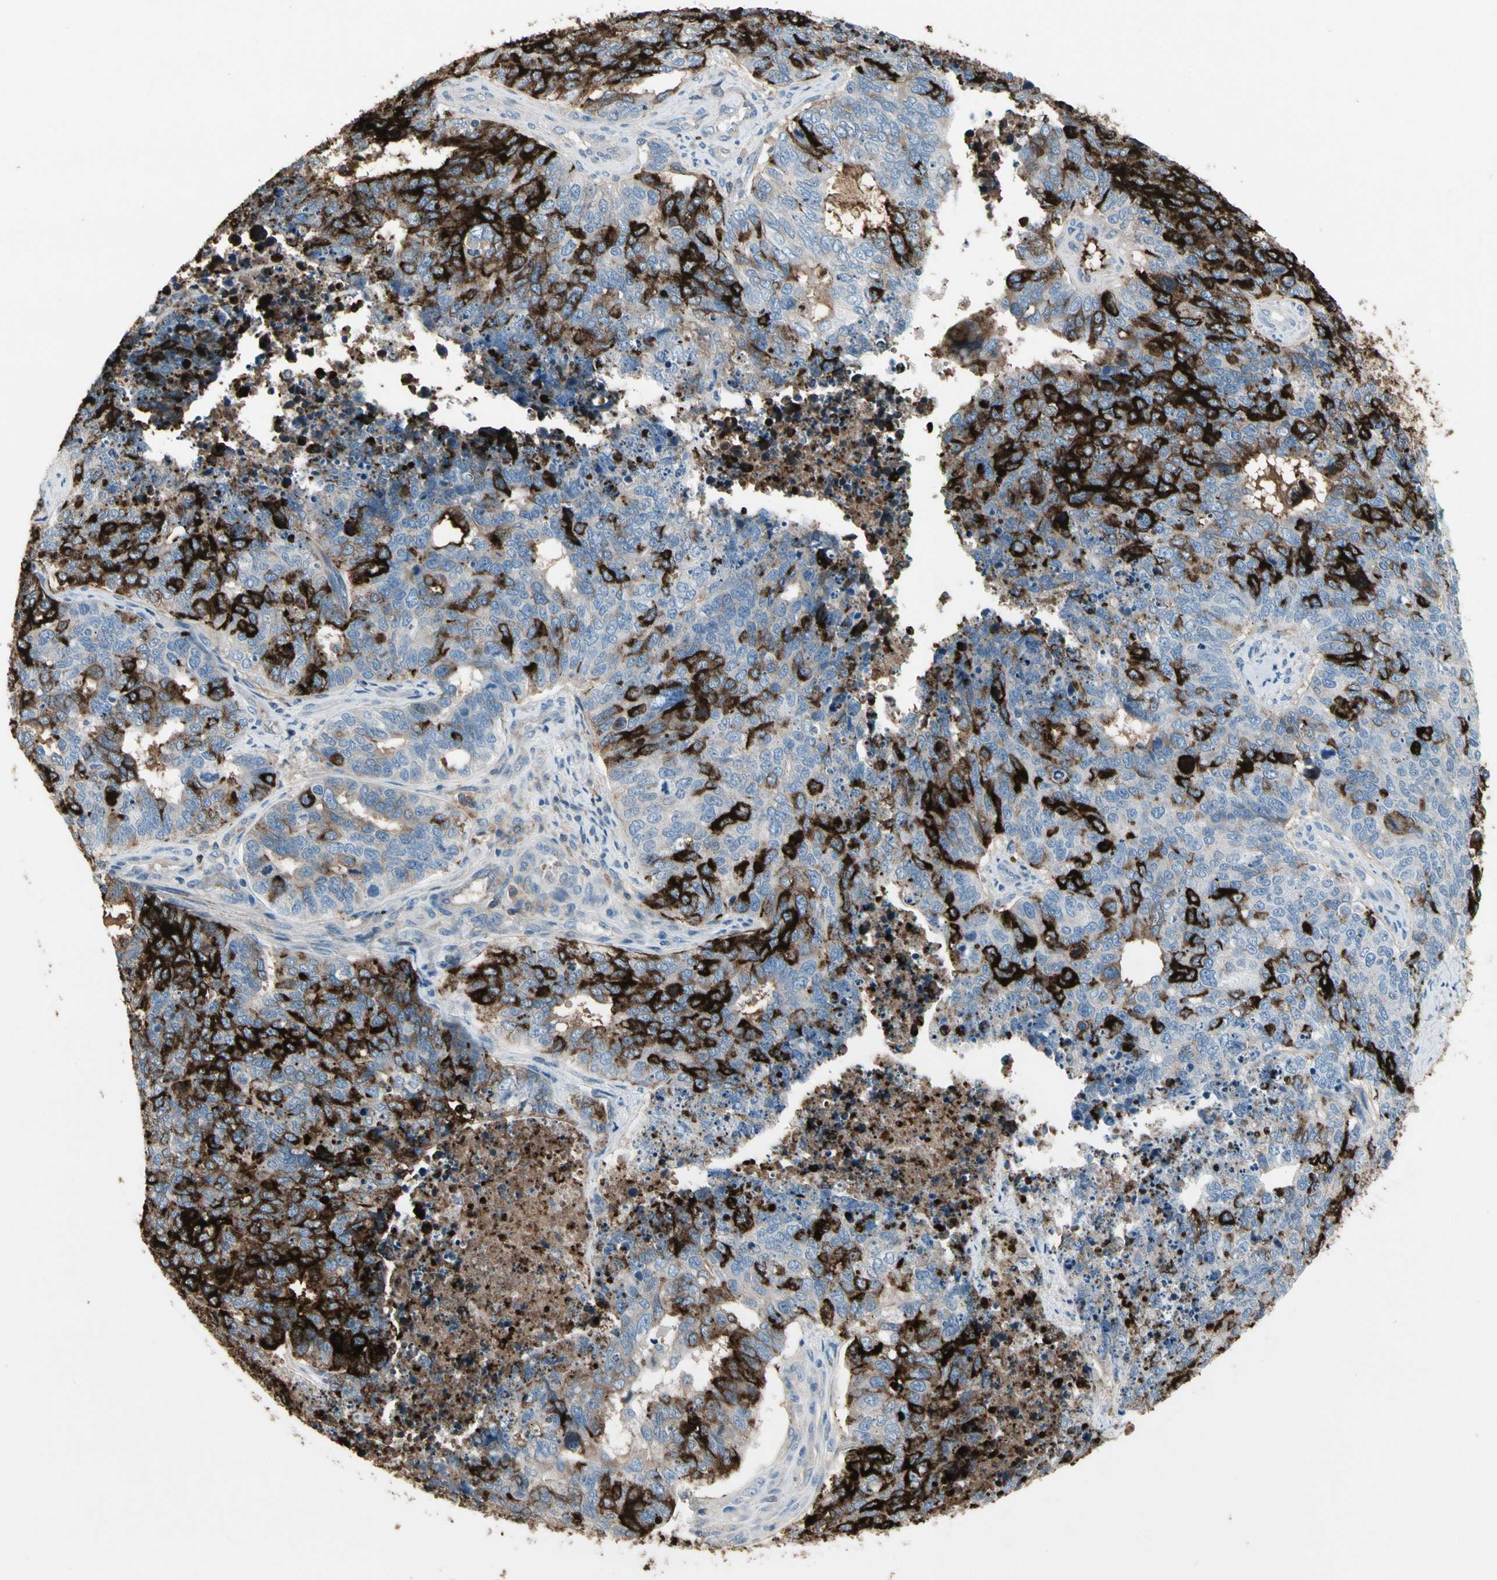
{"staining": {"intensity": "strong", "quantity": "<25%", "location": "cytoplasmic/membranous"}, "tissue": "cervical cancer", "cell_type": "Tumor cells", "image_type": "cancer", "snomed": [{"axis": "morphology", "description": "Squamous cell carcinoma, NOS"}, {"axis": "topography", "description": "Cervix"}], "caption": "This histopathology image shows IHC staining of human cervical cancer, with medium strong cytoplasmic/membranous expression in about <25% of tumor cells.", "gene": "PIGR", "patient": {"sex": "female", "age": 63}}